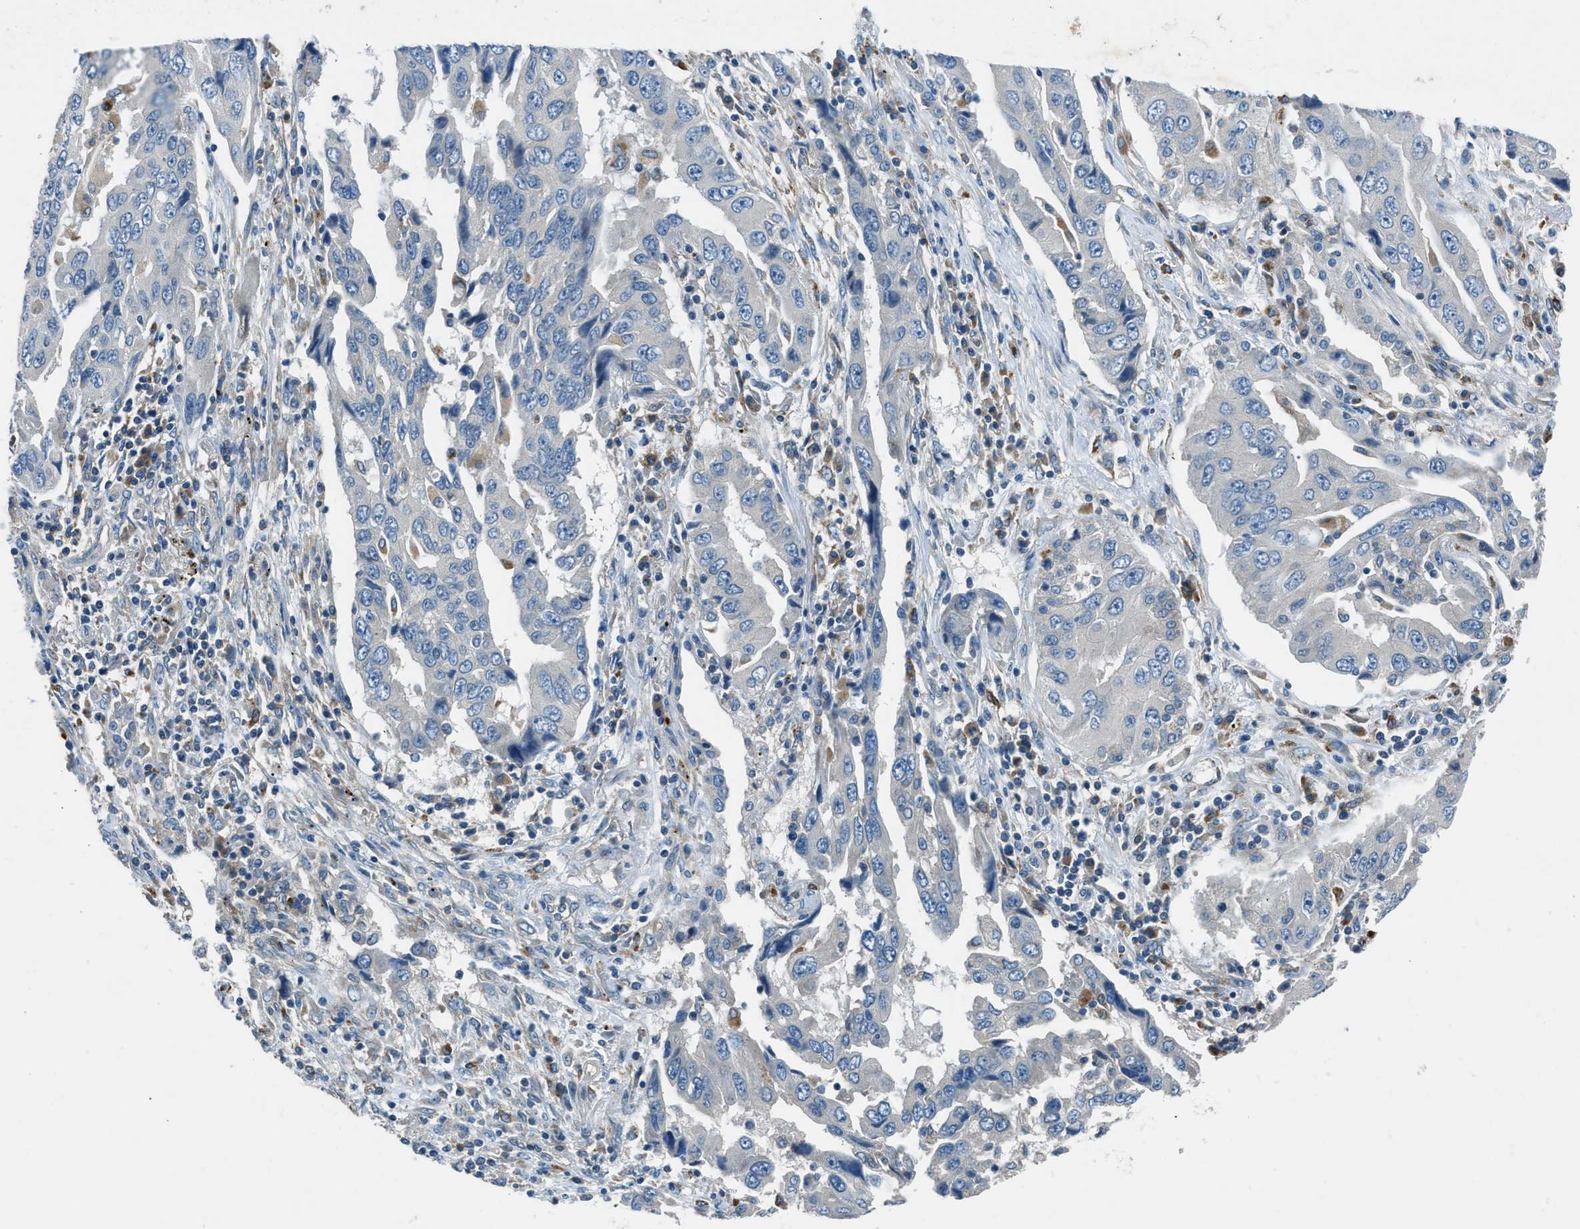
{"staining": {"intensity": "negative", "quantity": "none", "location": "none"}, "tissue": "lung cancer", "cell_type": "Tumor cells", "image_type": "cancer", "snomed": [{"axis": "morphology", "description": "Adenocarcinoma, NOS"}, {"axis": "topography", "description": "Lung"}], "caption": "This micrograph is of lung cancer (adenocarcinoma) stained with IHC to label a protein in brown with the nuclei are counter-stained blue. There is no positivity in tumor cells.", "gene": "BMP1", "patient": {"sex": "female", "age": 65}}